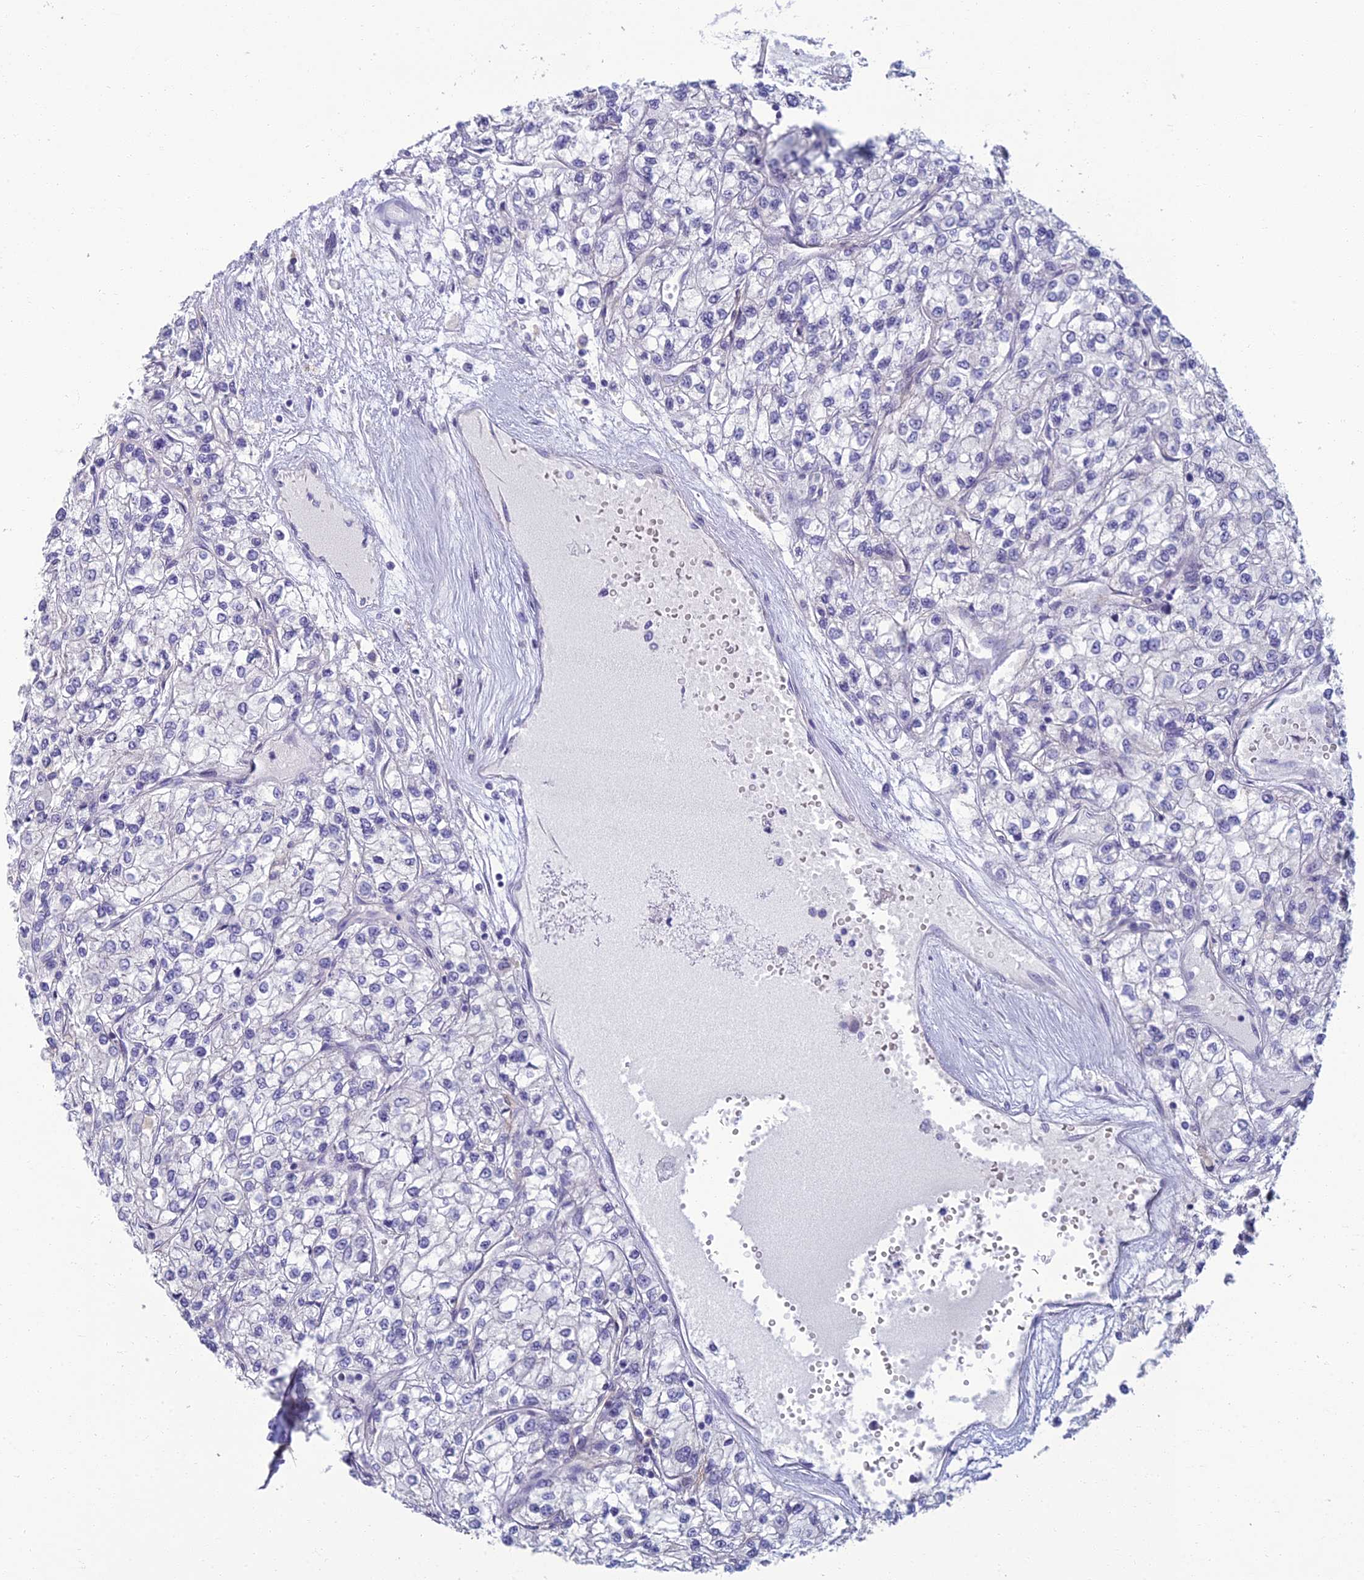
{"staining": {"intensity": "negative", "quantity": "none", "location": "none"}, "tissue": "renal cancer", "cell_type": "Tumor cells", "image_type": "cancer", "snomed": [{"axis": "morphology", "description": "Adenocarcinoma, NOS"}, {"axis": "topography", "description": "Kidney"}], "caption": "Renal cancer (adenocarcinoma) was stained to show a protein in brown. There is no significant staining in tumor cells.", "gene": "NEURL1", "patient": {"sex": "male", "age": 80}}